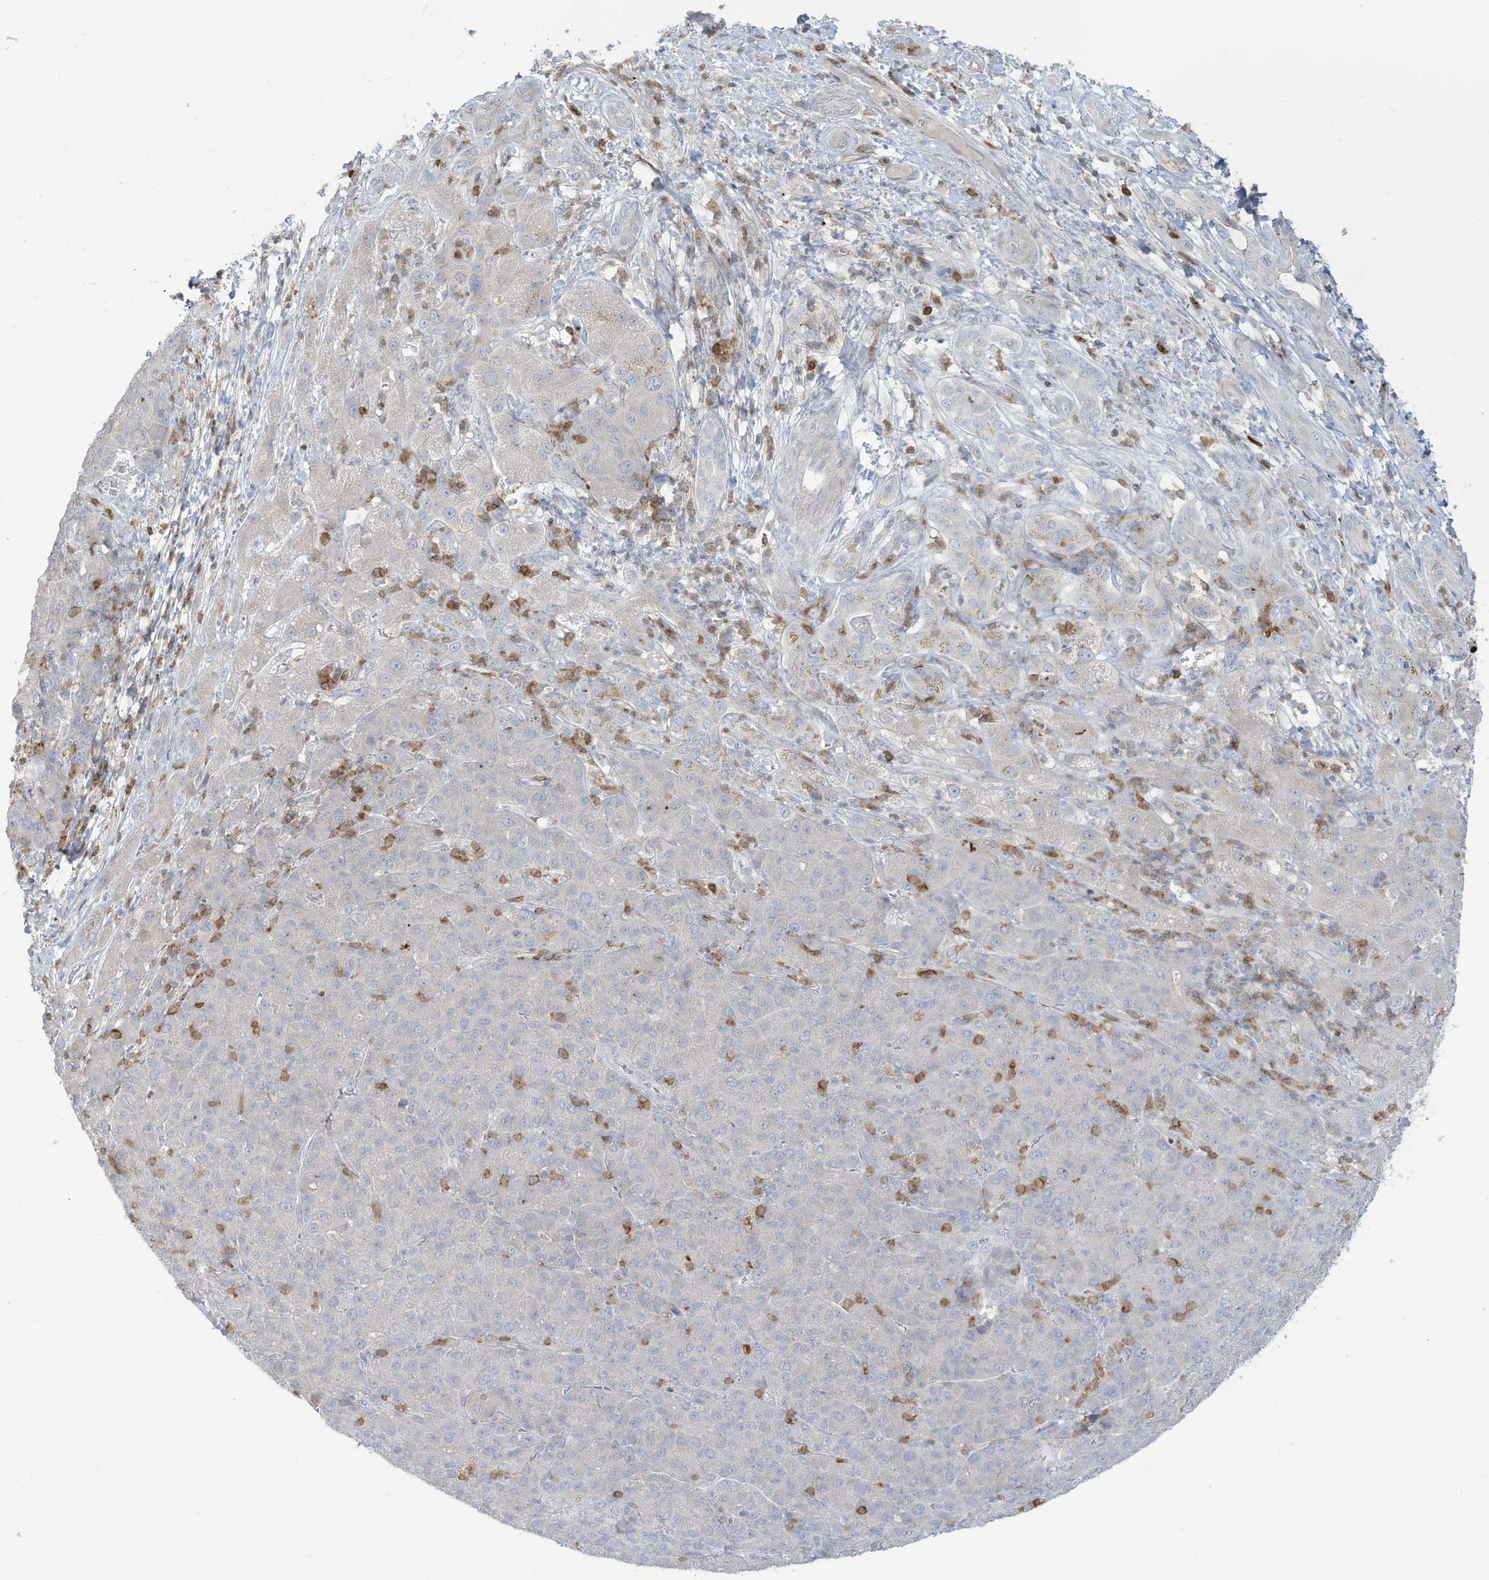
{"staining": {"intensity": "negative", "quantity": "none", "location": "none"}, "tissue": "liver cancer", "cell_type": "Tumor cells", "image_type": "cancer", "snomed": [{"axis": "morphology", "description": "Carcinoma, Hepatocellular, NOS"}, {"axis": "topography", "description": "Liver"}], "caption": "The immunohistochemistry (IHC) photomicrograph has no significant staining in tumor cells of liver hepatocellular carcinoma tissue.", "gene": "NOTO", "patient": {"sex": "male", "age": 65}}